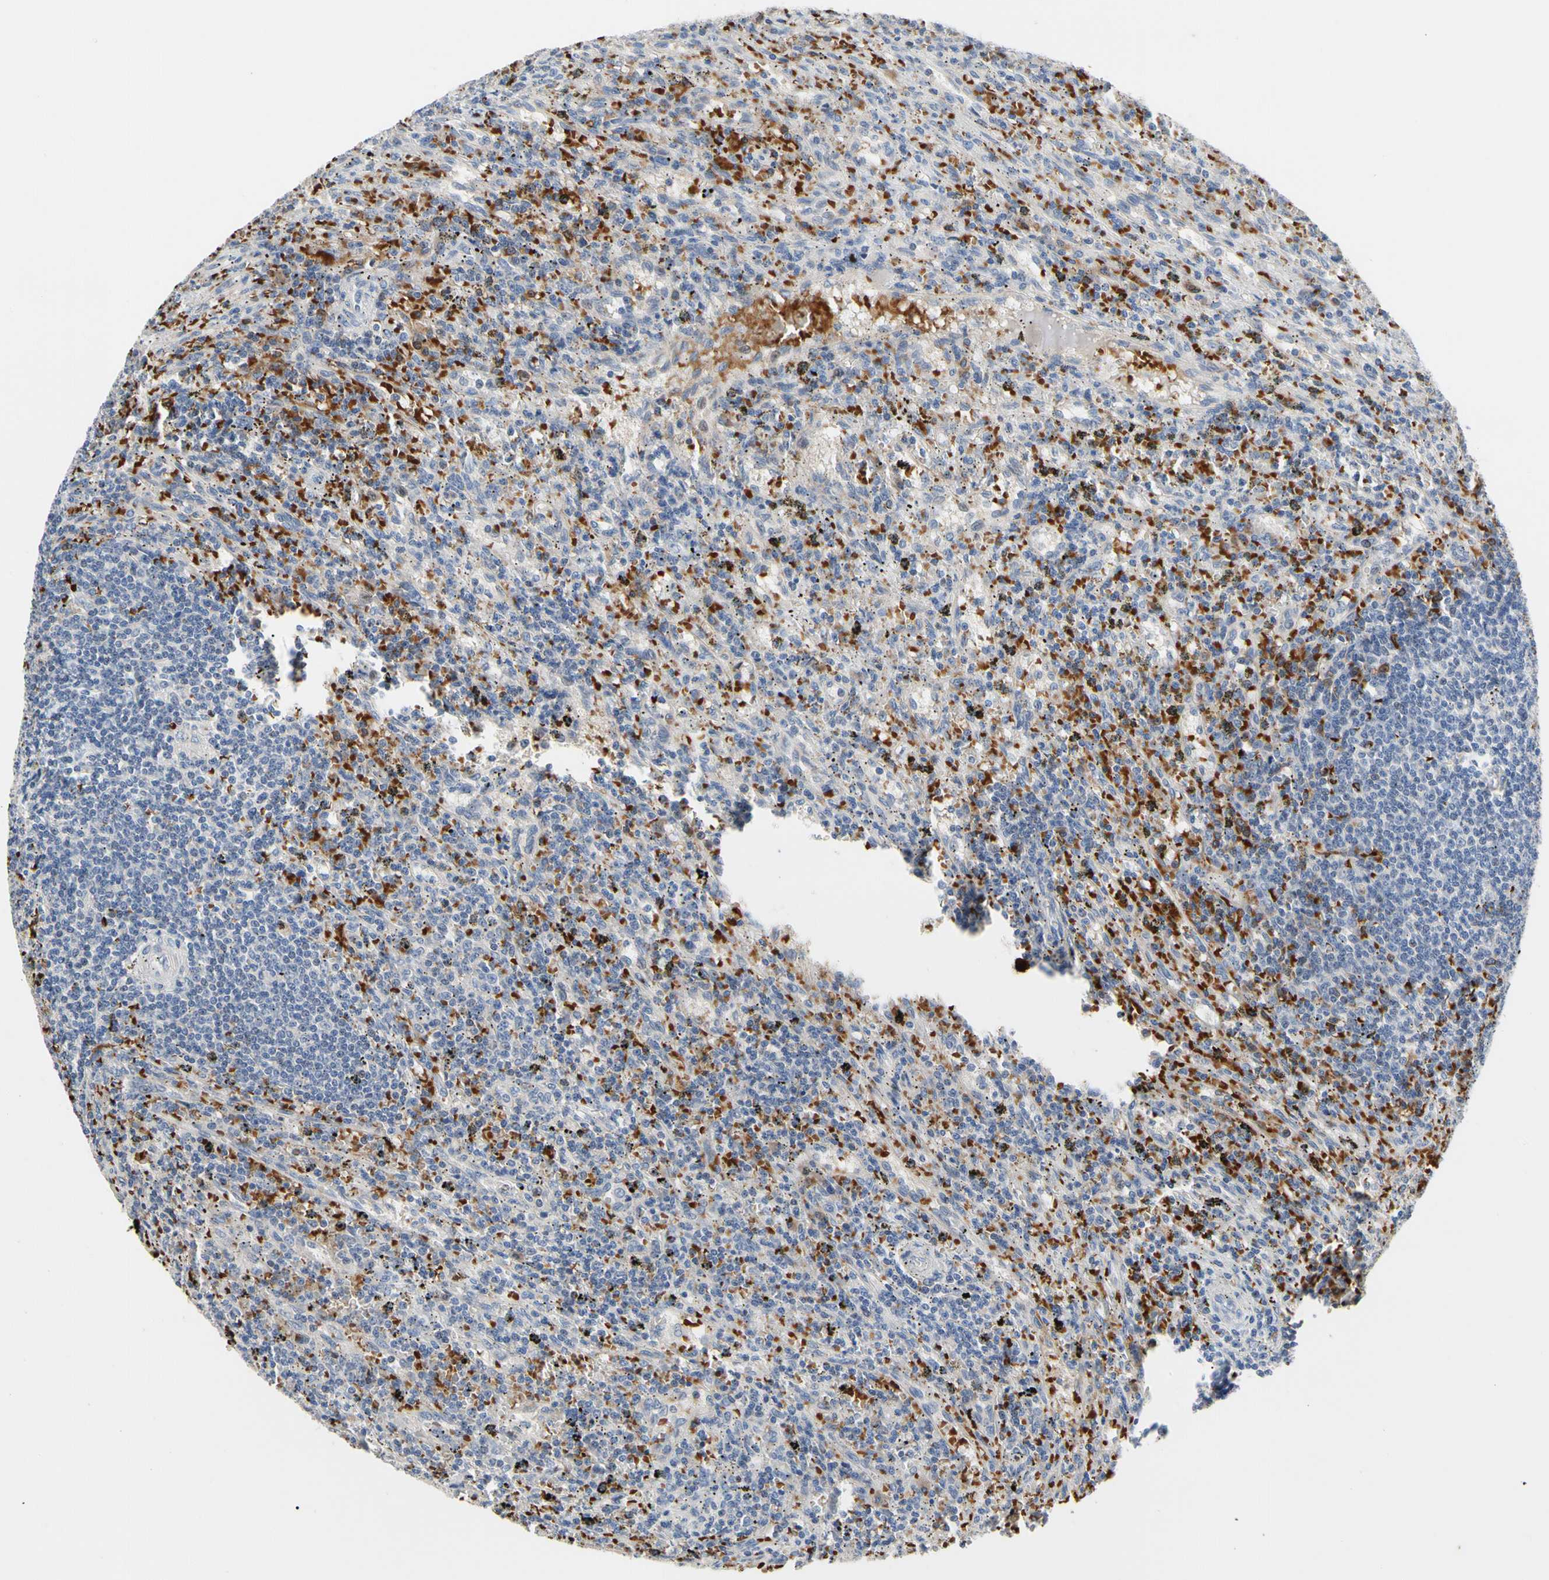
{"staining": {"intensity": "negative", "quantity": "none", "location": "none"}, "tissue": "lymphoma", "cell_type": "Tumor cells", "image_type": "cancer", "snomed": [{"axis": "morphology", "description": "Malignant lymphoma, non-Hodgkin's type, Low grade"}, {"axis": "topography", "description": "Spleen"}], "caption": "DAB immunohistochemical staining of human malignant lymphoma, non-Hodgkin's type (low-grade) demonstrates no significant positivity in tumor cells. Brightfield microscopy of IHC stained with DAB (brown) and hematoxylin (blue), captured at high magnification.", "gene": "HMGCR", "patient": {"sex": "male", "age": 76}}